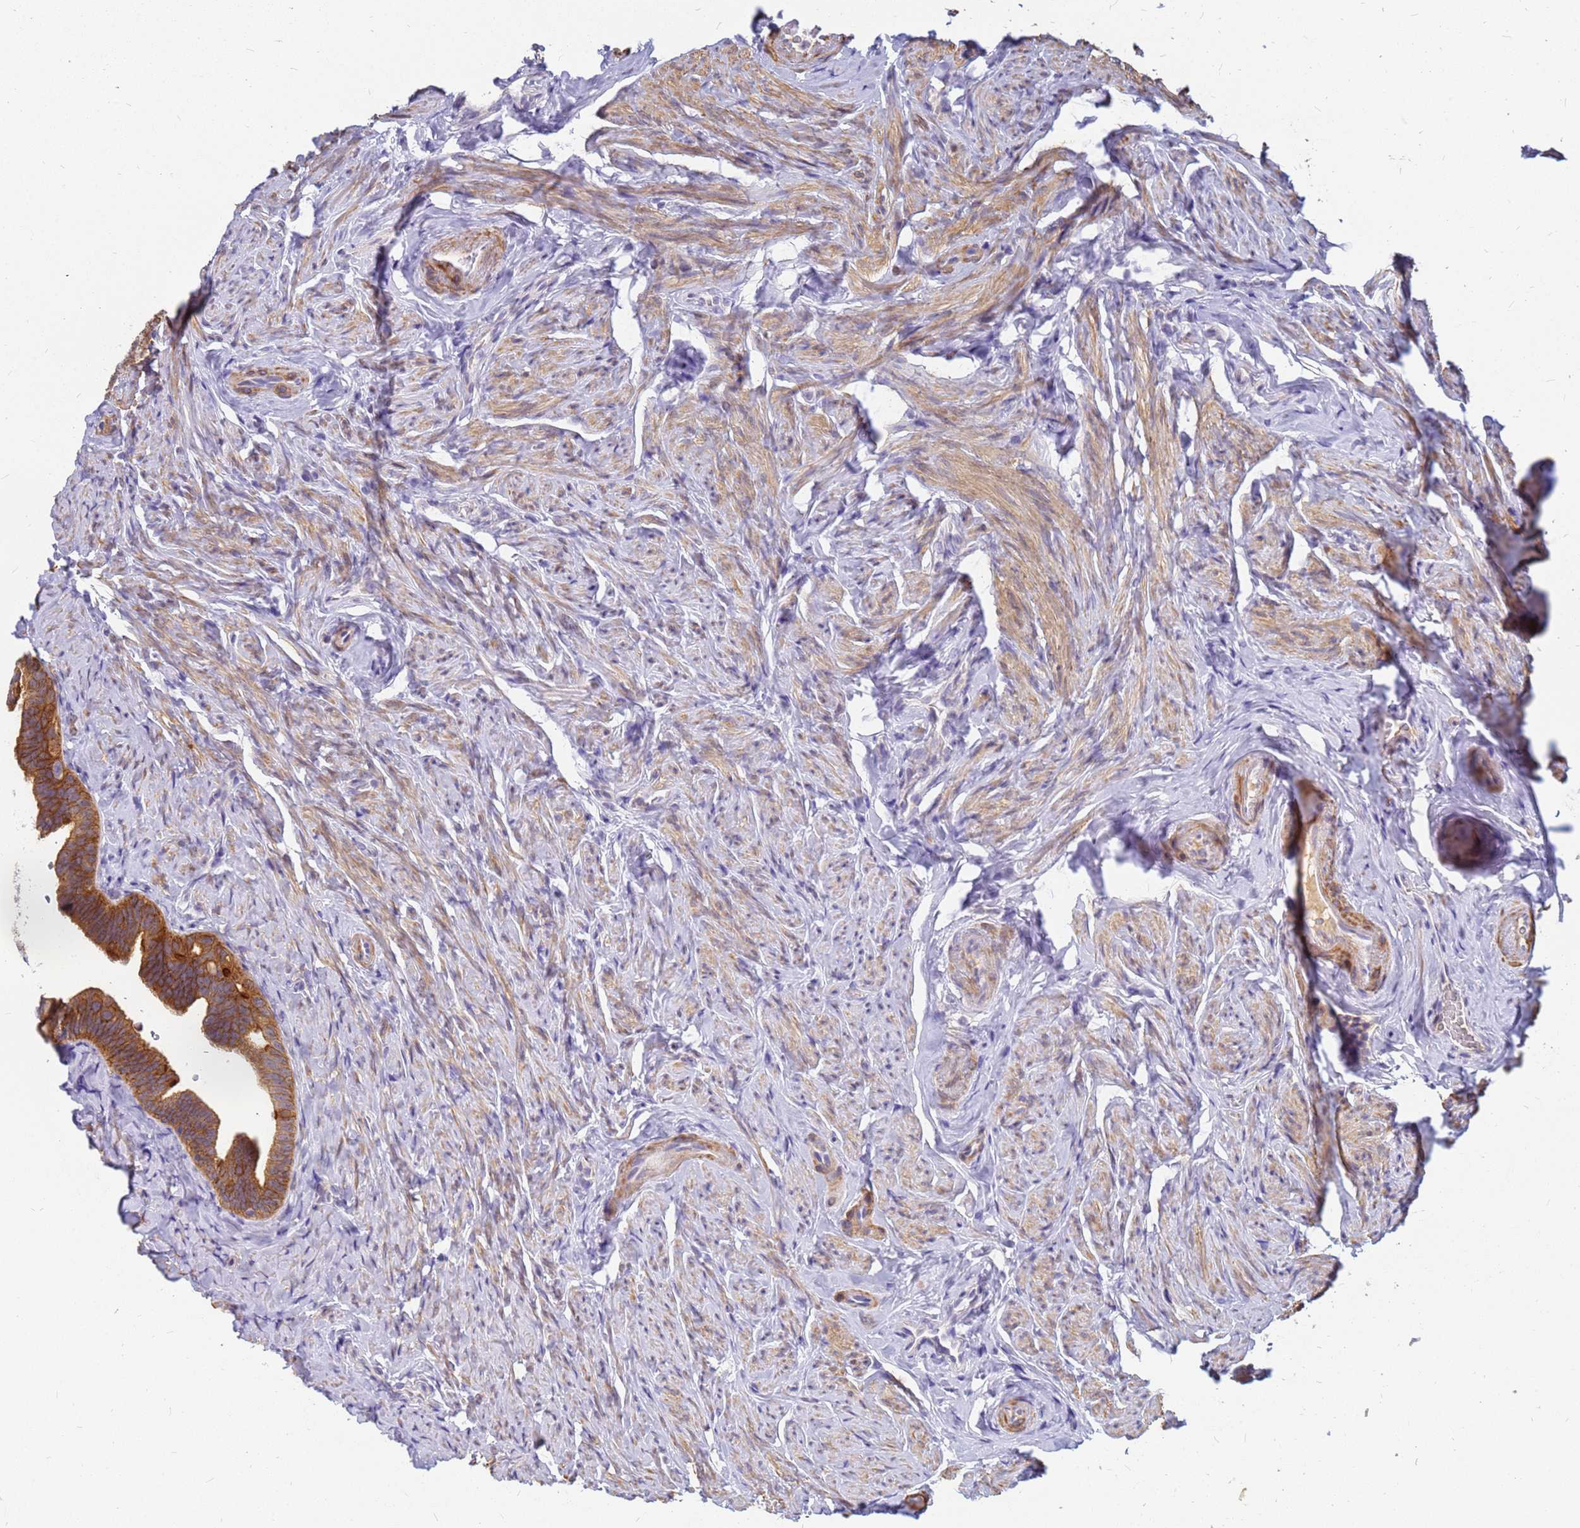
{"staining": {"intensity": "strong", "quantity": "25%-75%", "location": "cytoplasmic/membranous"}, "tissue": "fallopian tube", "cell_type": "Glandular cells", "image_type": "normal", "snomed": [{"axis": "morphology", "description": "Normal tissue, NOS"}, {"axis": "topography", "description": "Fallopian tube"}], "caption": "Strong cytoplasmic/membranous expression is identified in about 25%-75% of glandular cells in benign fallopian tube. The staining was performed using DAB (3,3'-diaminobenzidine), with brown indicating positive protein expression. Nuclei are stained blue with hematoxylin.", "gene": "SRGAP3", "patient": {"sex": "female", "age": 39}}